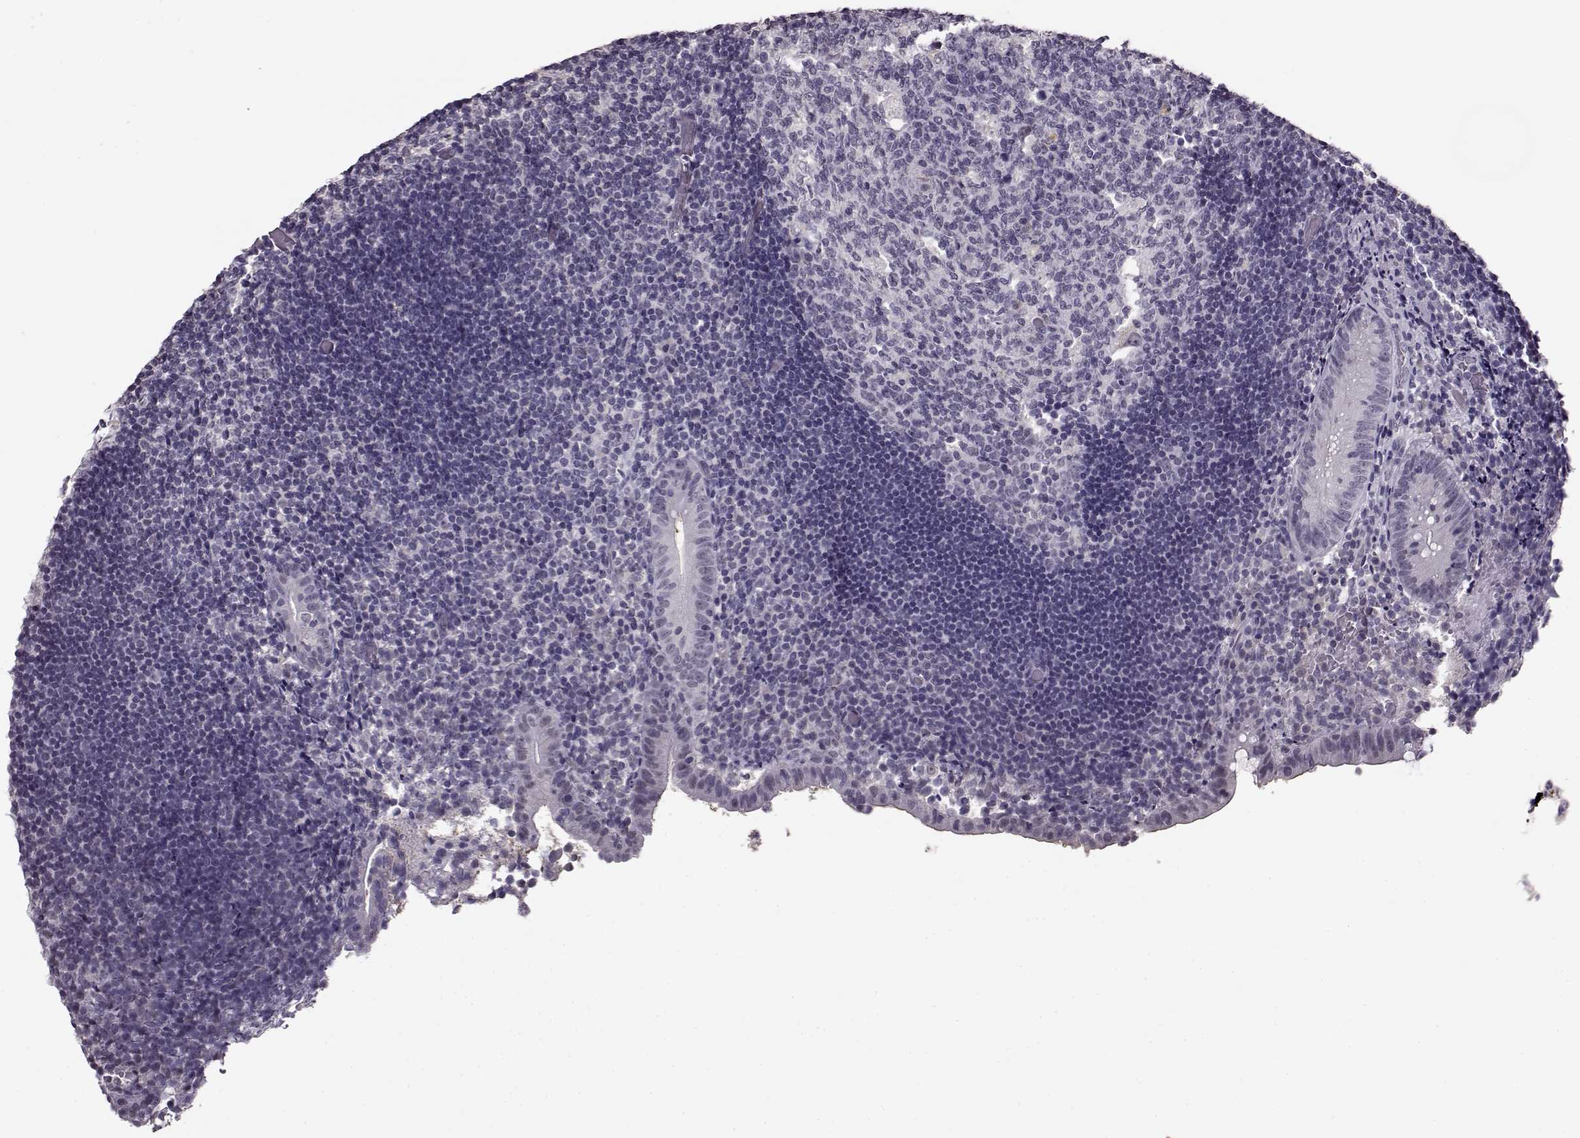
{"staining": {"intensity": "negative", "quantity": "none", "location": "none"}, "tissue": "appendix", "cell_type": "Glandular cells", "image_type": "normal", "snomed": [{"axis": "morphology", "description": "Normal tissue, NOS"}, {"axis": "topography", "description": "Appendix"}], "caption": "DAB immunohistochemical staining of benign human appendix shows no significant staining in glandular cells. The staining was performed using DAB (3,3'-diaminobenzidine) to visualize the protein expression in brown, while the nuclei were stained in blue with hematoxylin (Magnification: 20x).", "gene": "RP1L1", "patient": {"sex": "female", "age": 32}}